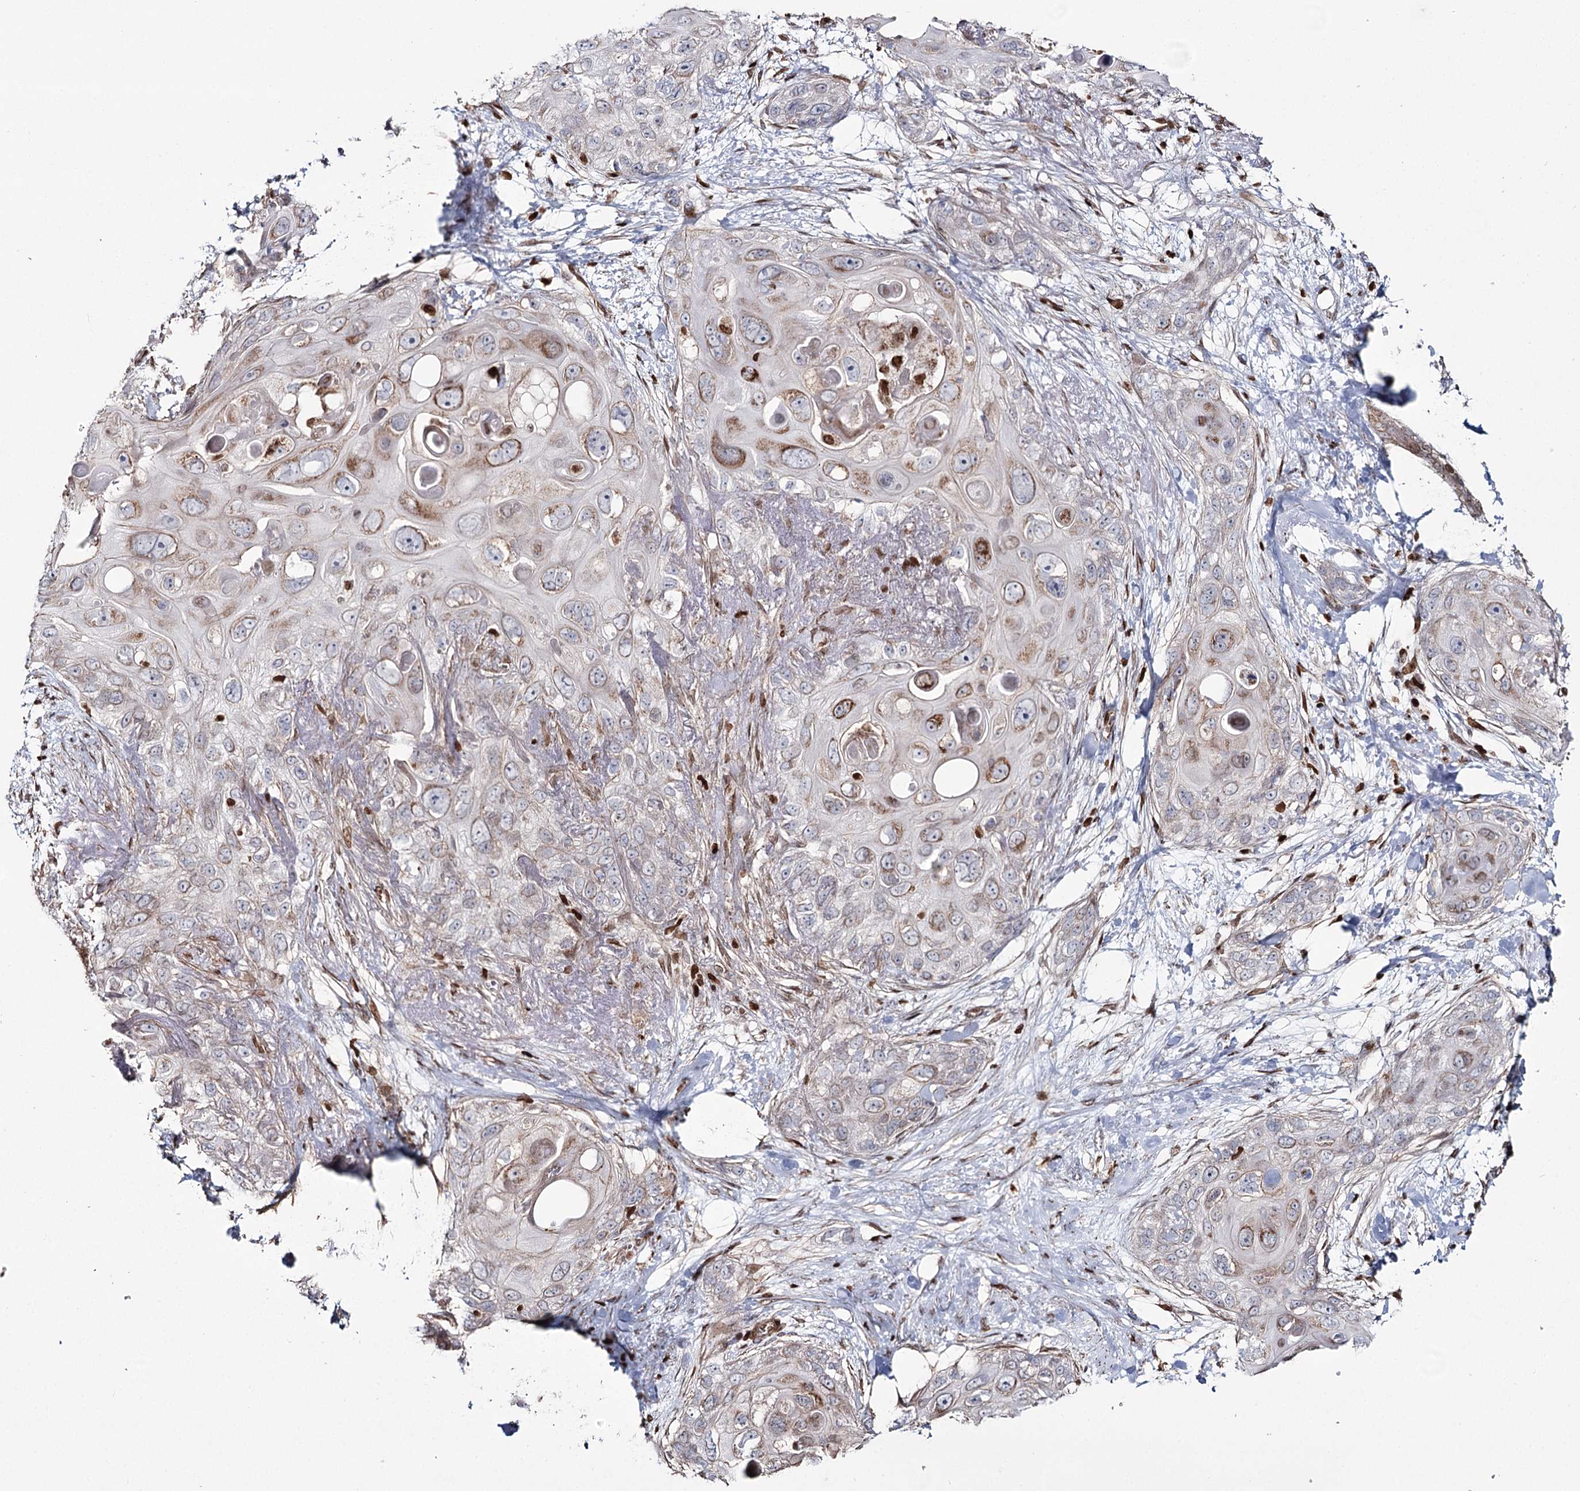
{"staining": {"intensity": "moderate", "quantity": "<25%", "location": "cytoplasmic/membranous"}, "tissue": "skin cancer", "cell_type": "Tumor cells", "image_type": "cancer", "snomed": [{"axis": "morphology", "description": "Normal tissue, NOS"}, {"axis": "morphology", "description": "Squamous cell carcinoma, NOS"}, {"axis": "topography", "description": "Skin"}], "caption": "Skin cancer (squamous cell carcinoma) stained with immunohistochemistry (IHC) shows moderate cytoplasmic/membranous staining in about <25% of tumor cells.", "gene": "PDHX", "patient": {"sex": "male", "age": 72}}